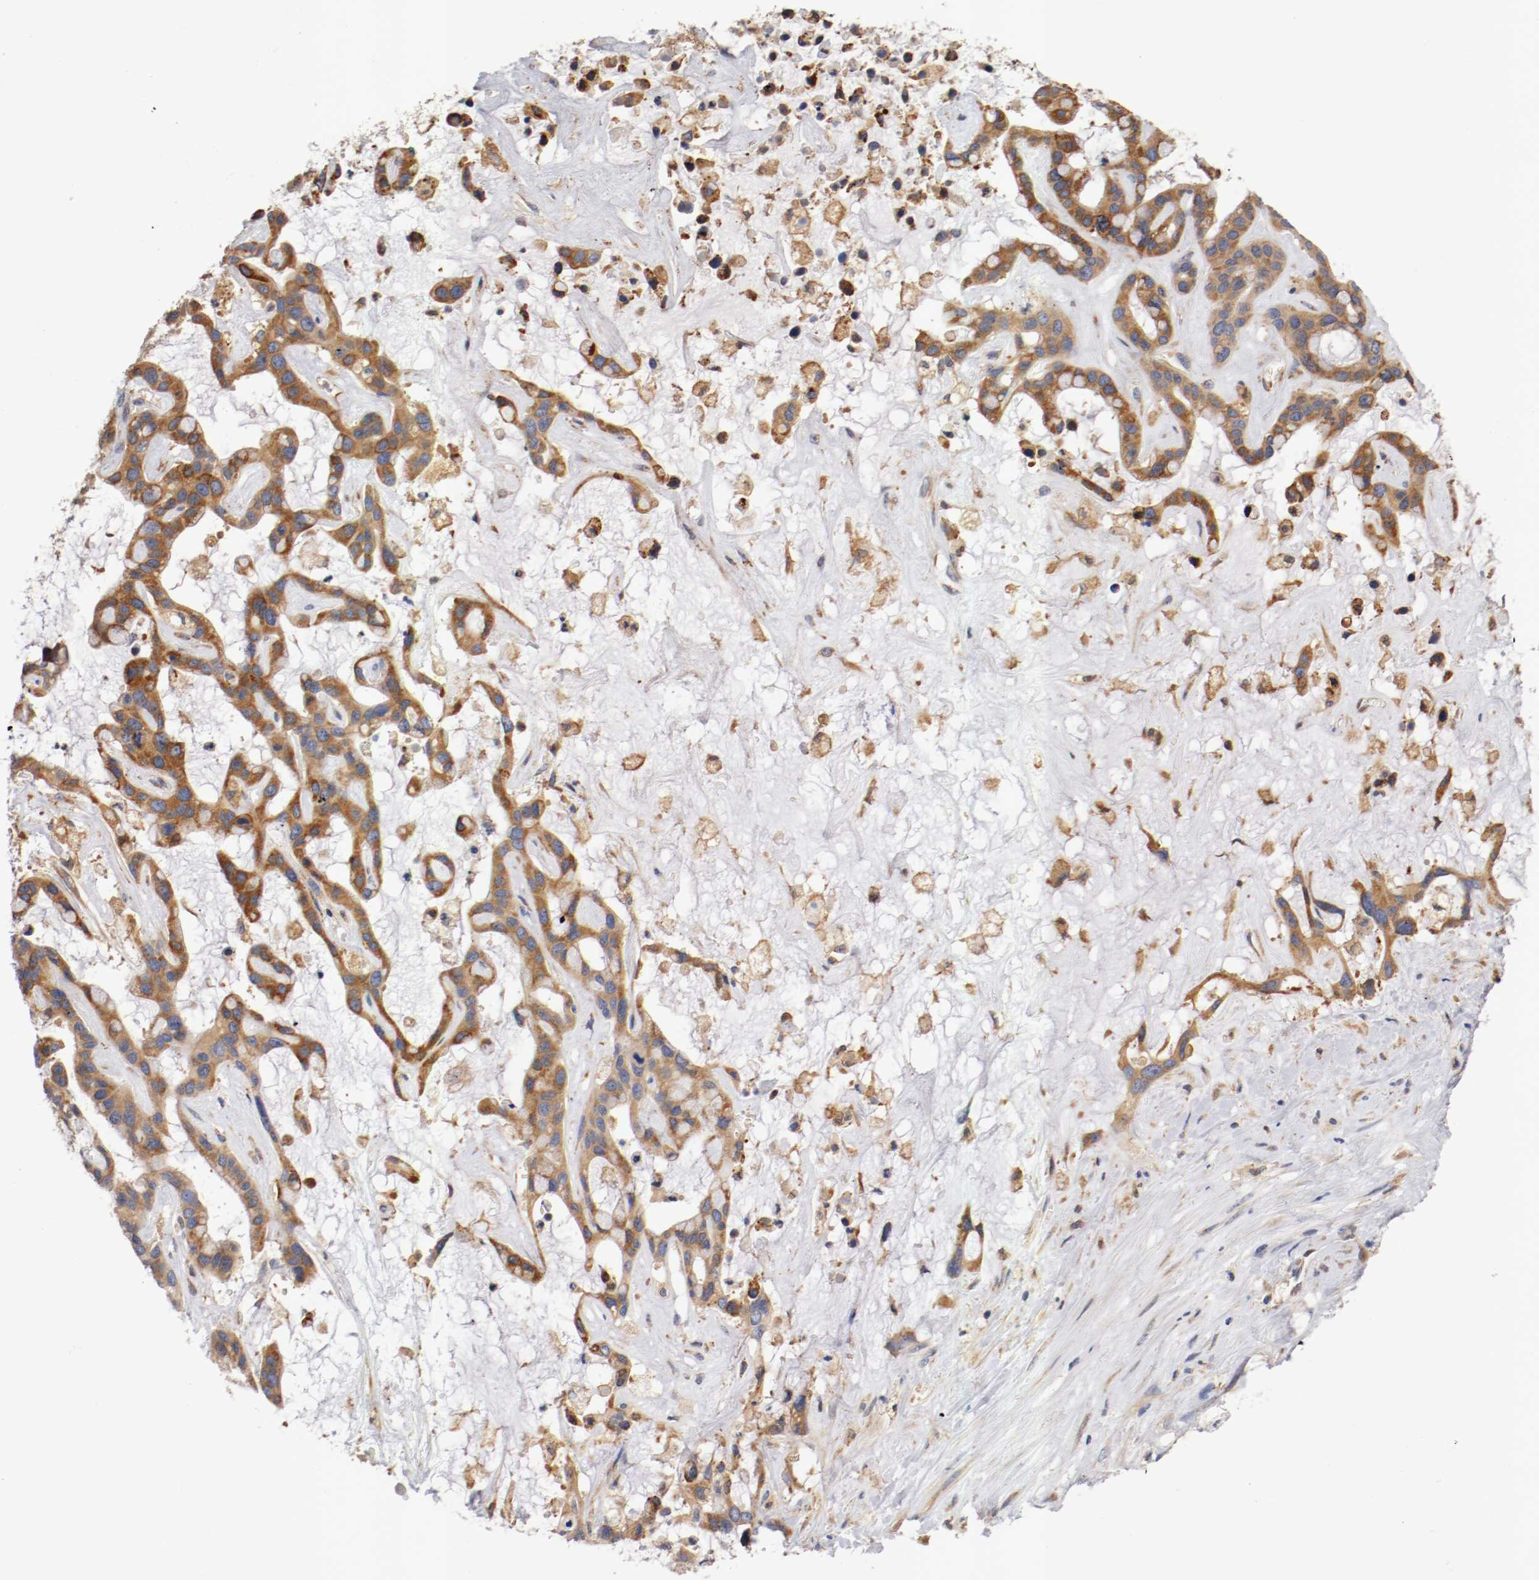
{"staining": {"intensity": "weak", "quantity": ">75%", "location": "cytoplasmic/membranous"}, "tissue": "liver cancer", "cell_type": "Tumor cells", "image_type": "cancer", "snomed": [{"axis": "morphology", "description": "Cholangiocarcinoma"}, {"axis": "topography", "description": "Liver"}], "caption": "Immunohistochemical staining of liver cancer (cholangiocarcinoma) demonstrates weak cytoplasmic/membranous protein staining in about >75% of tumor cells.", "gene": "TNFSF13", "patient": {"sex": "female", "age": 65}}